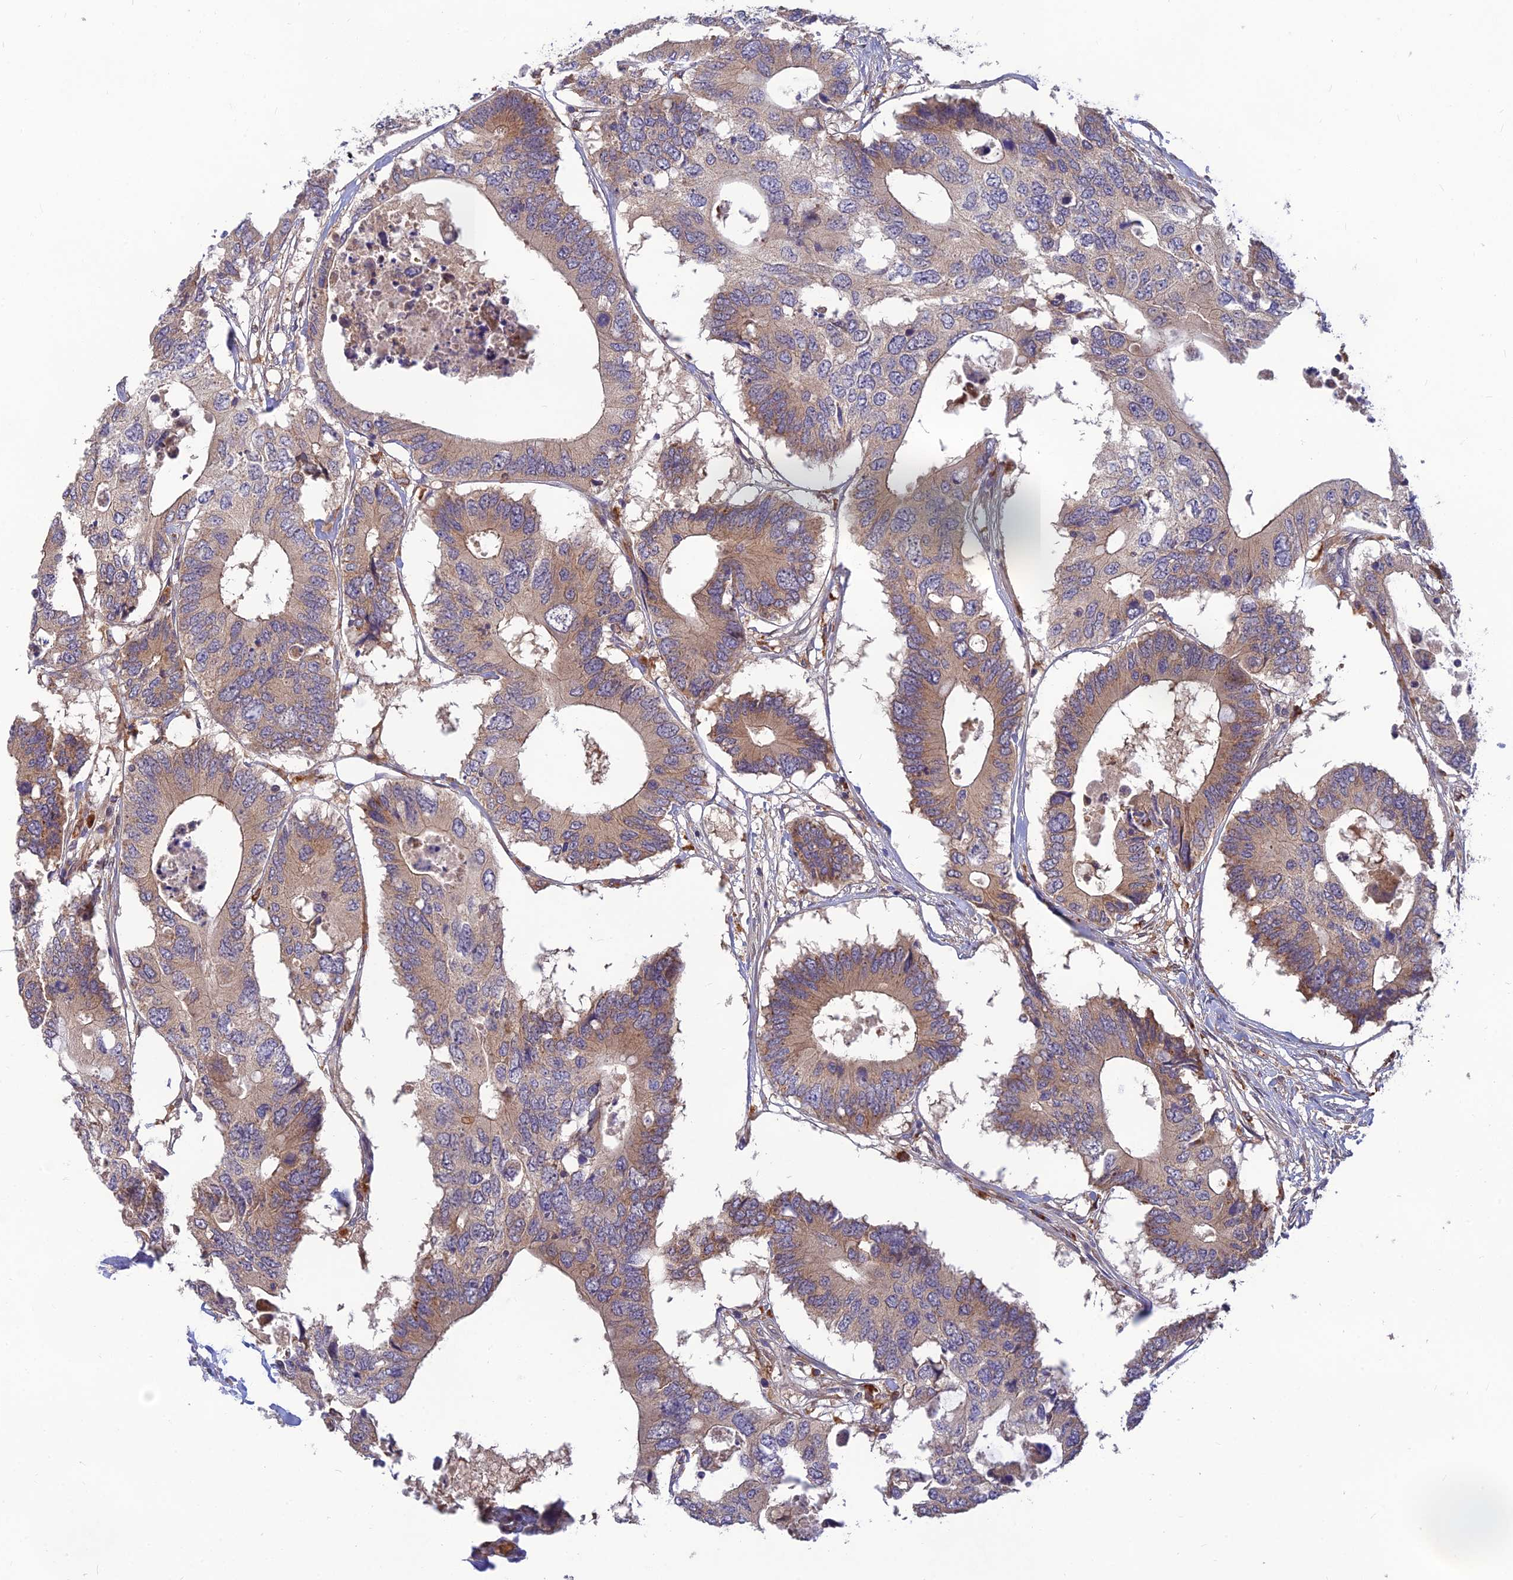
{"staining": {"intensity": "weak", "quantity": "25%-75%", "location": "cytoplasmic/membranous"}, "tissue": "colorectal cancer", "cell_type": "Tumor cells", "image_type": "cancer", "snomed": [{"axis": "morphology", "description": "Adenocarcinoma, NOS"}, {"axis": "topography", "description": "Colon"}], "caption": "Human adenocarcinoma (colorectal) stained for a protein (brown) exhibits weak cytoplasmic/membranous positive positivity in about 25%-75% of tumor cells.", "gene": "FAM151B", "patient": {"sex": "male", "age": 71}}